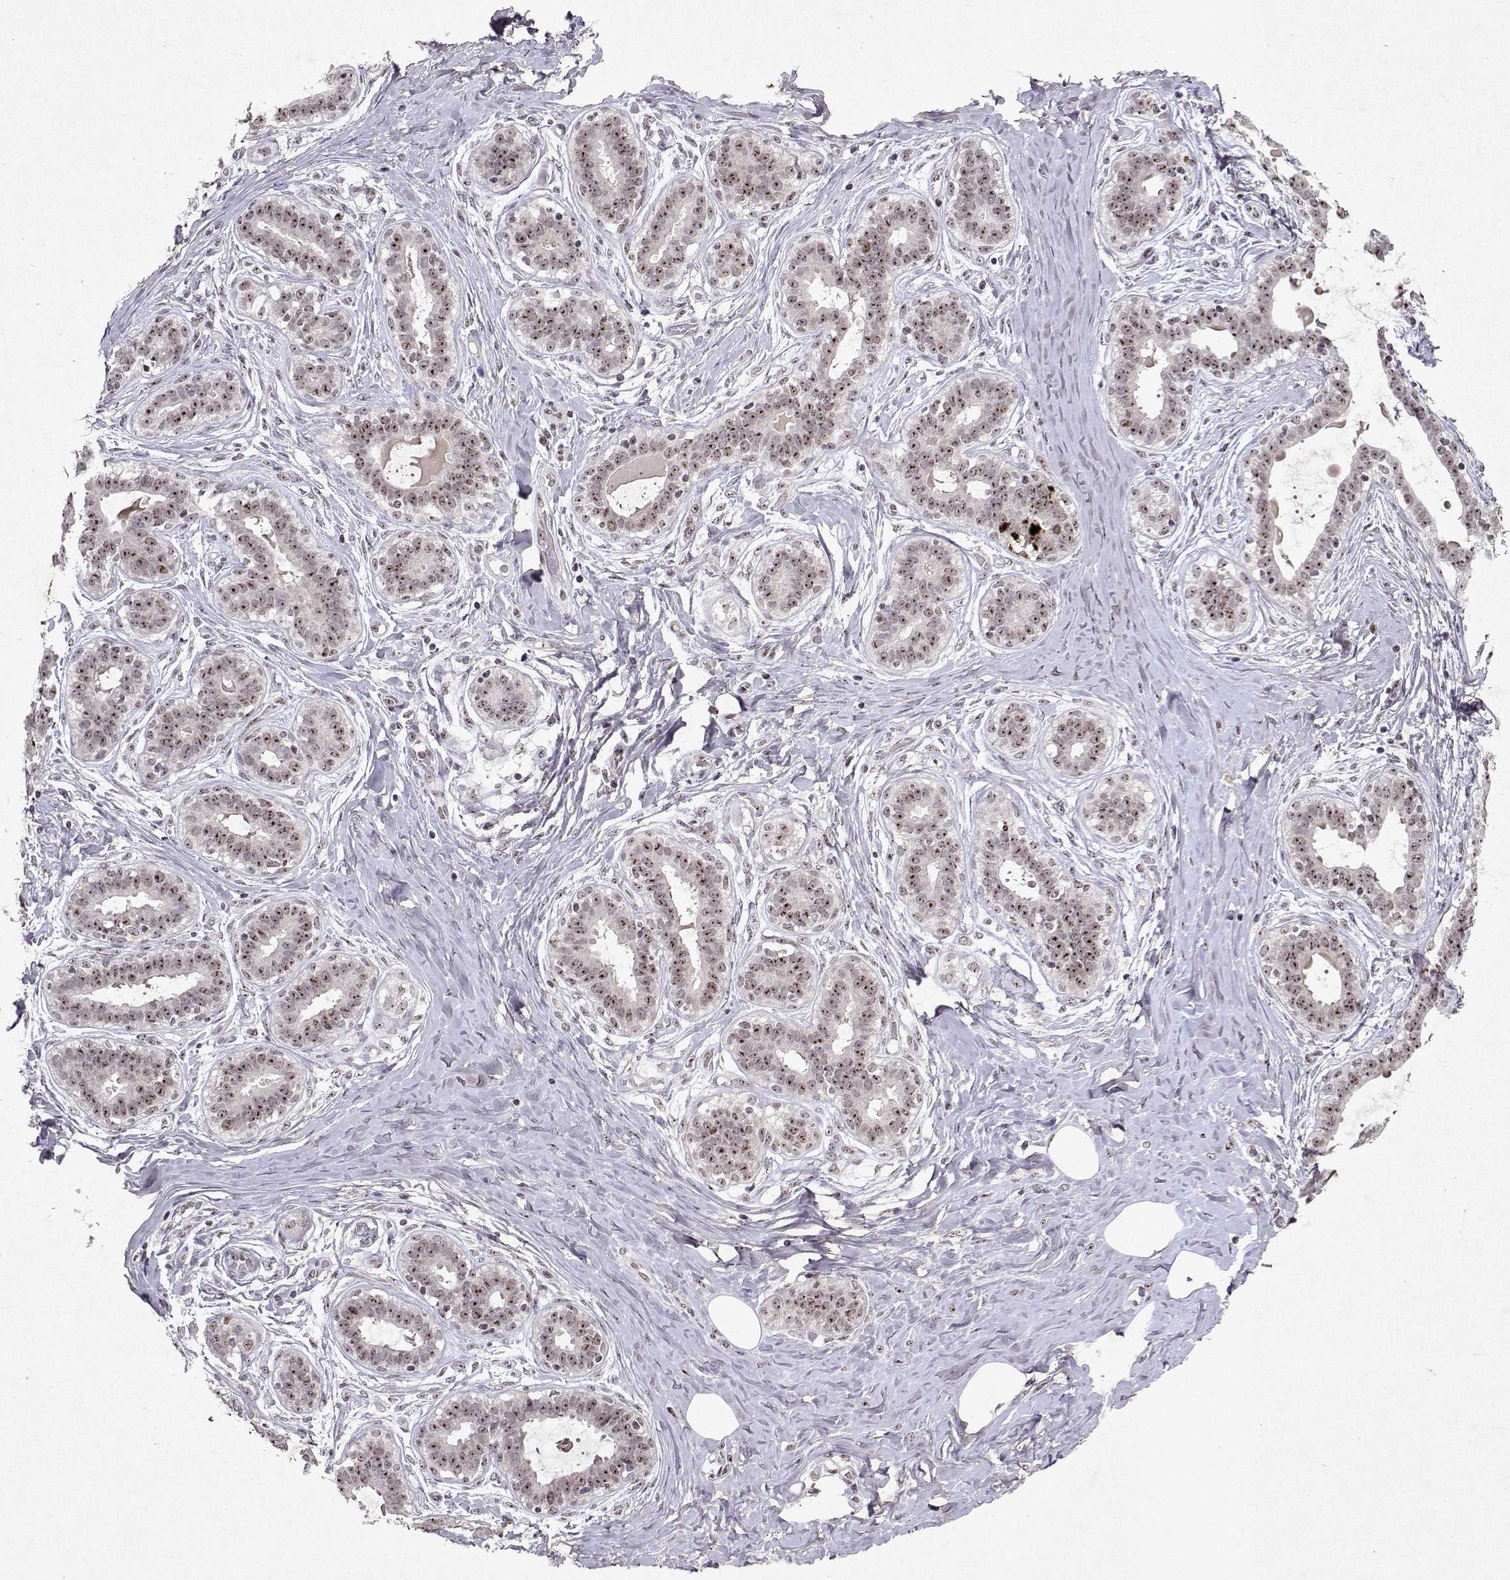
{"staining": {"intensity": "negative", "quantity": "none", "location": "none"}, "tissue": "breast", "cell_type": "Adipocytes", "image_type": "normal", "snomed": [{"axis": "morphology", "description": "Normal tissue, NOS"}, {"axis": "topography", "description": "Skin"}, {"axis": "topography", "description": "Breast"}], "caption": "This is an immunohistochemistry (IHC) micrograph of benign breast. There is no expression in adipocytes.", "gene": "DDX56", "patient": {"sex": "female", "age": 43}}